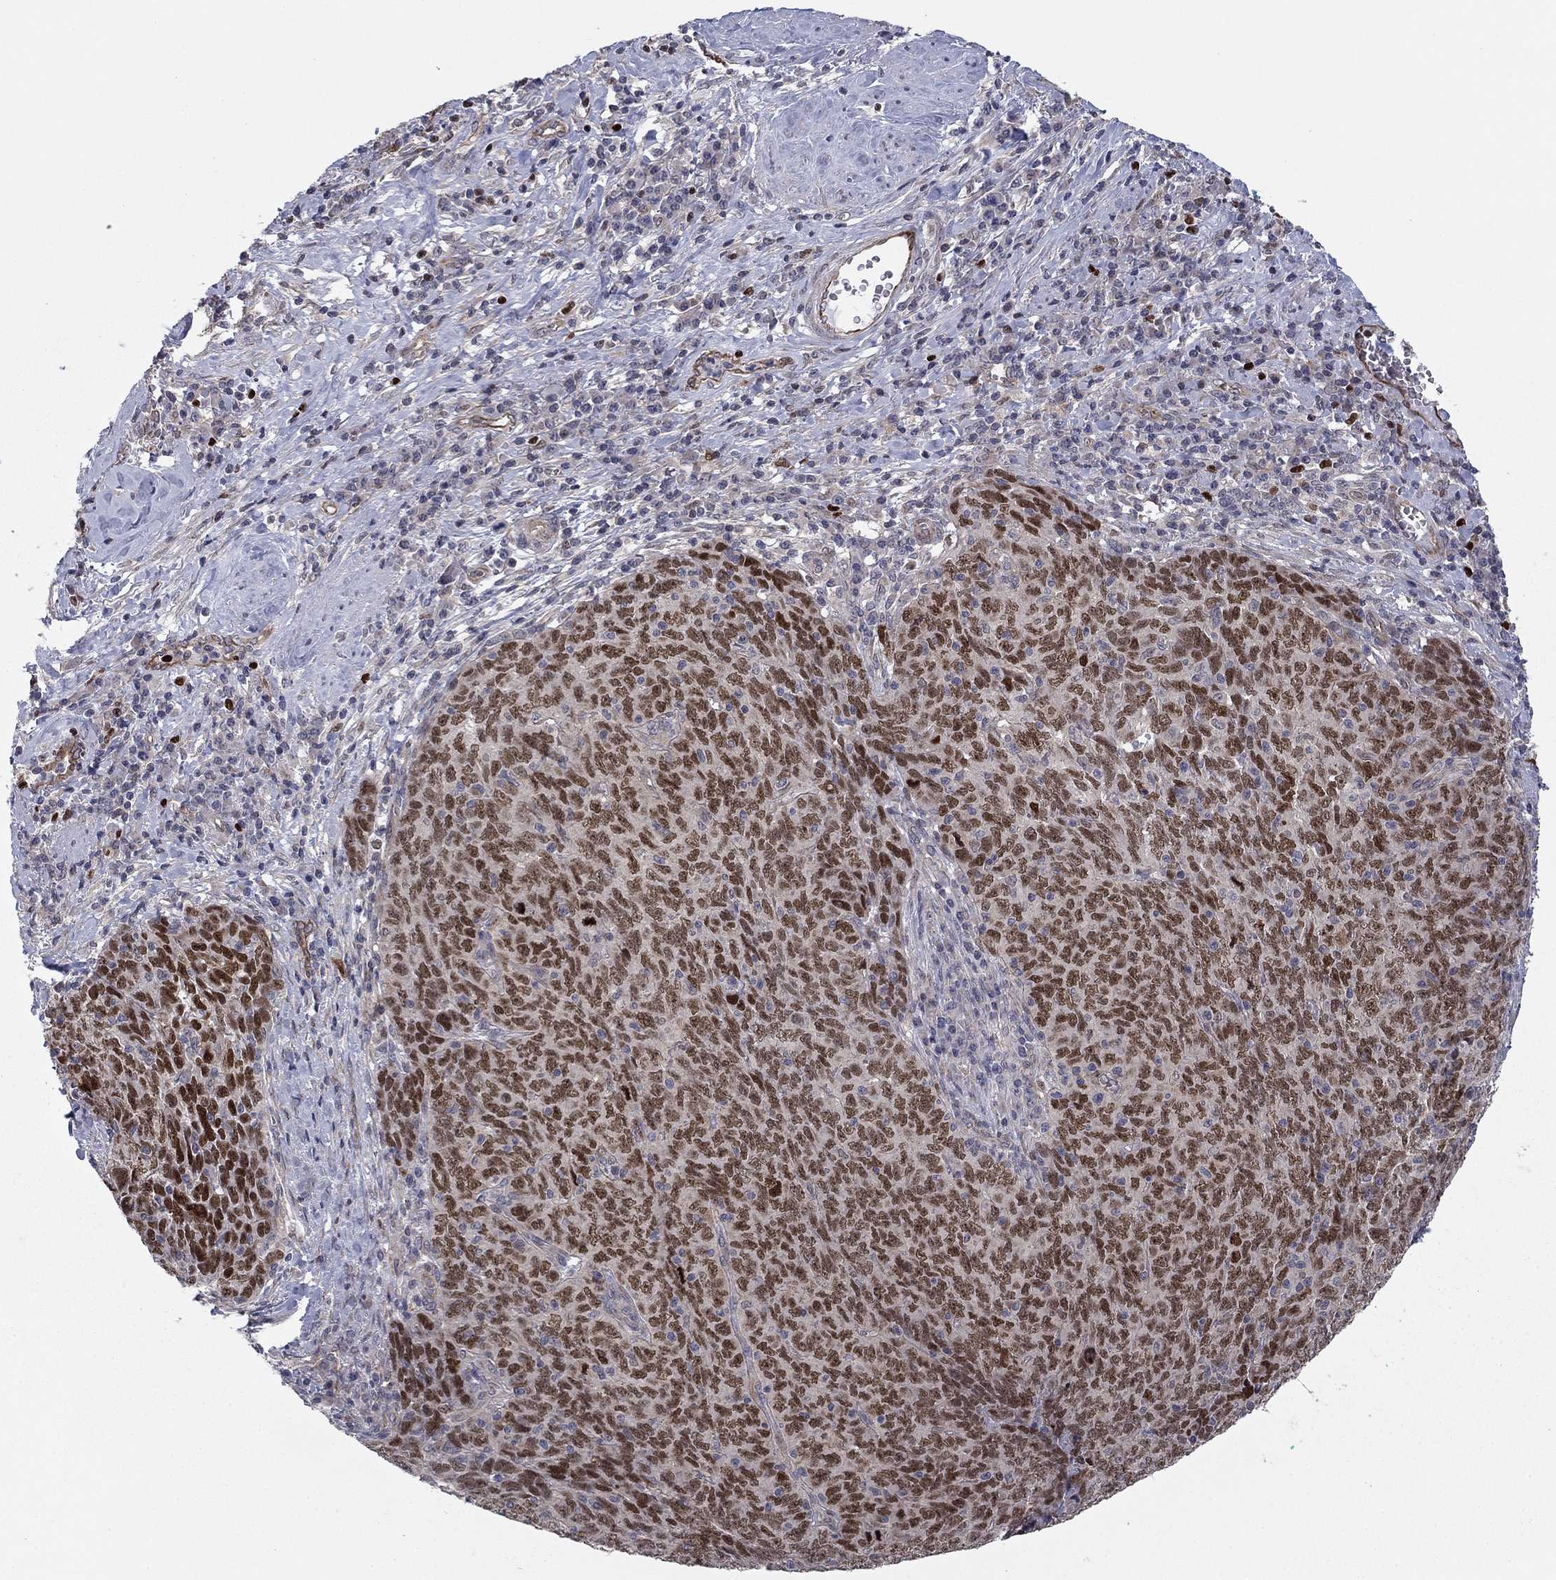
{"staining": {"intensity": "strong", "quantity": "25%-75%", "location": "nuclear"}, "tissue": "skin cancer", "cell_type": "Tumor cells", "image_type": "cancer", "snomed": [{"axis": "morphology", "description": "Squamous cell carcinoma, NOS"}, {"axis": "topography", "description": "Skin"}, {"axis": "topography", "description": "Anal"}], "caption": "Skin cancer tissue exhibits strong nuclear positivity in approximately 25%-75% of tumor cells", "gene": "BCL11A", "patient": {"sex": "female", "age": 51}}